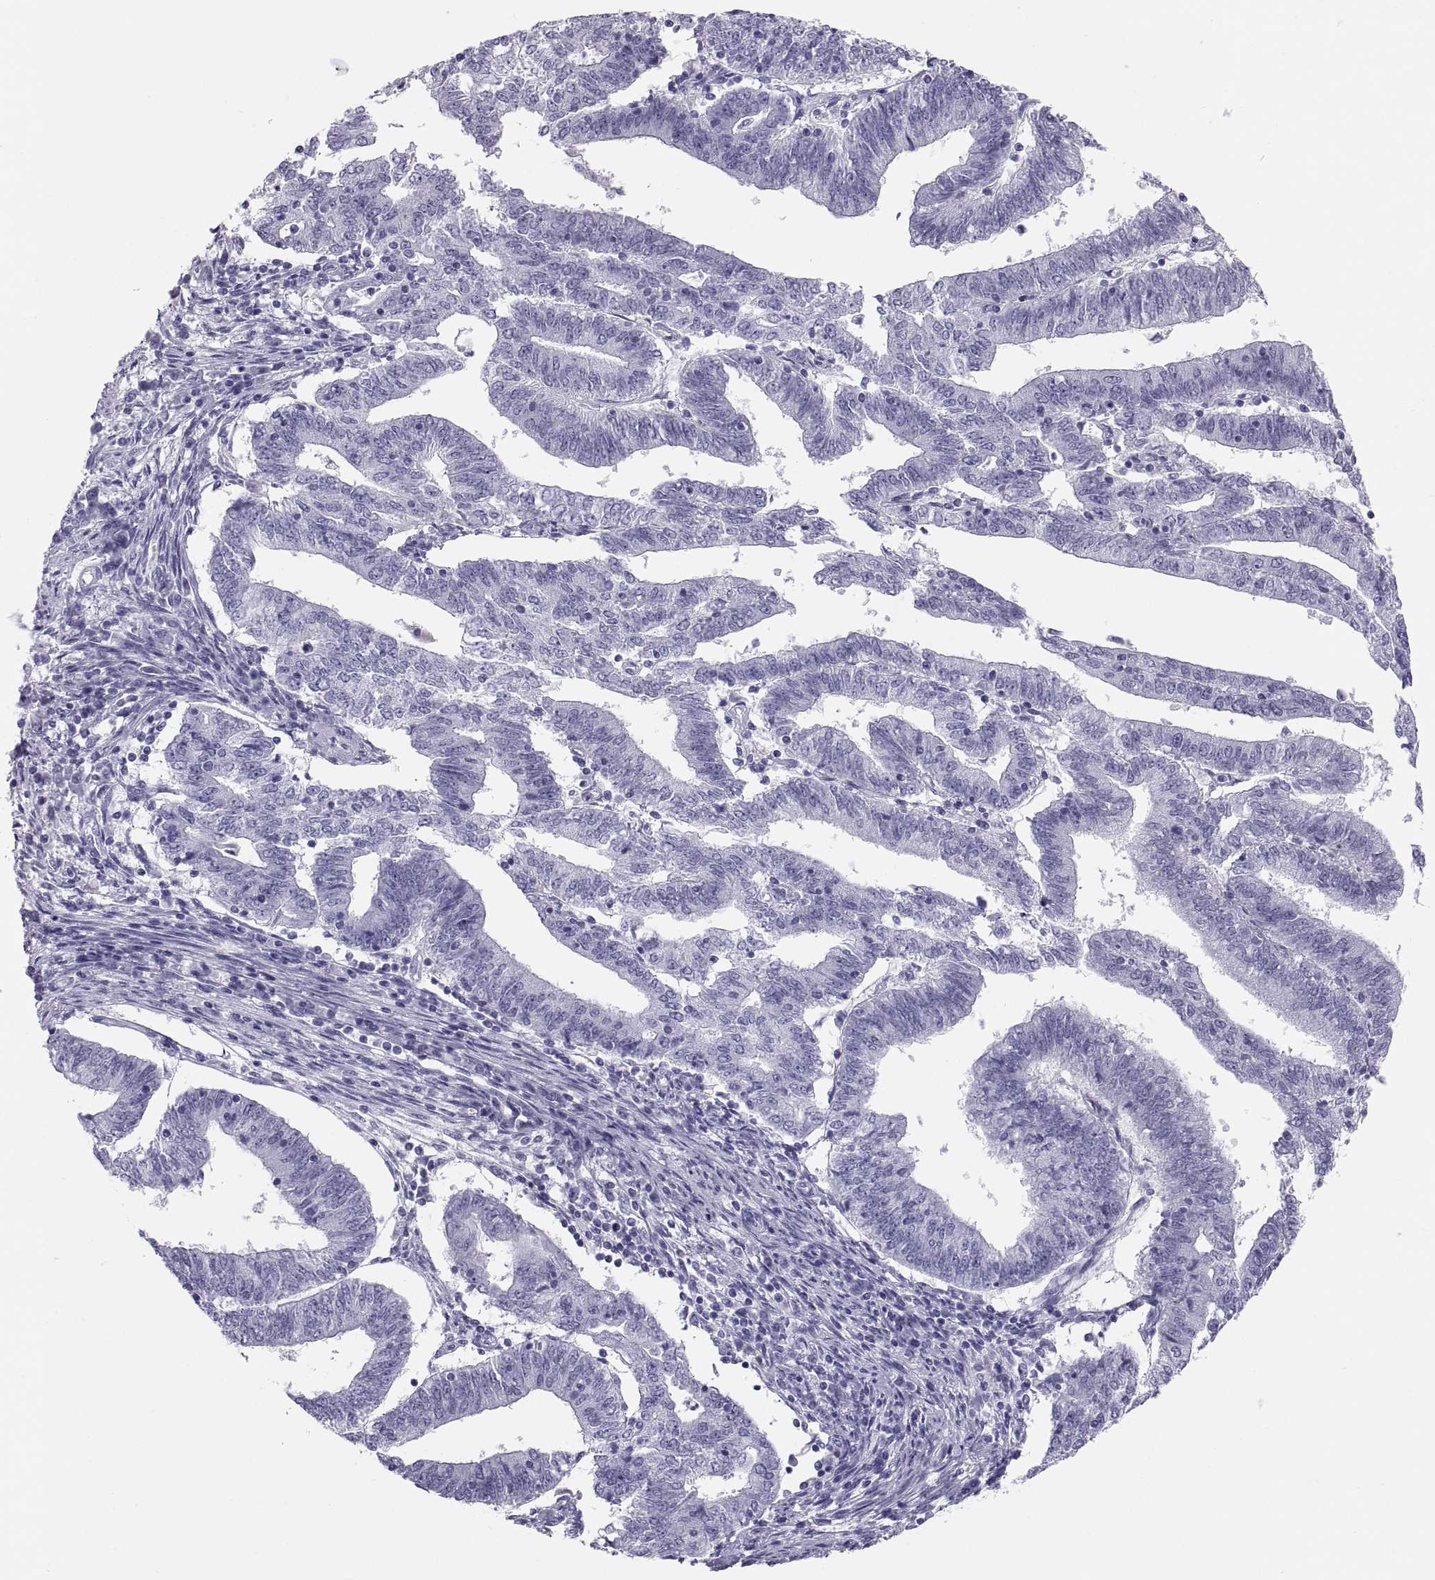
{"staining": {"intensity": "negative", "quantity": "none", "location": "none"}, "tissue": "endometrial cancer", "cell_type": "Tumor cells", "image_type": "cancer", "snomed": [{"axis": "morphology", "description": "Adenocarcinoma, NOS"}, {"axis": "topography", "description": "Endometrium"}], "caption": "Tumor cells are negative for protein expression in human endometrial adenocarcinoma.", "gene": "PAX2", "patient": {"sex": "female", "age": 82}}